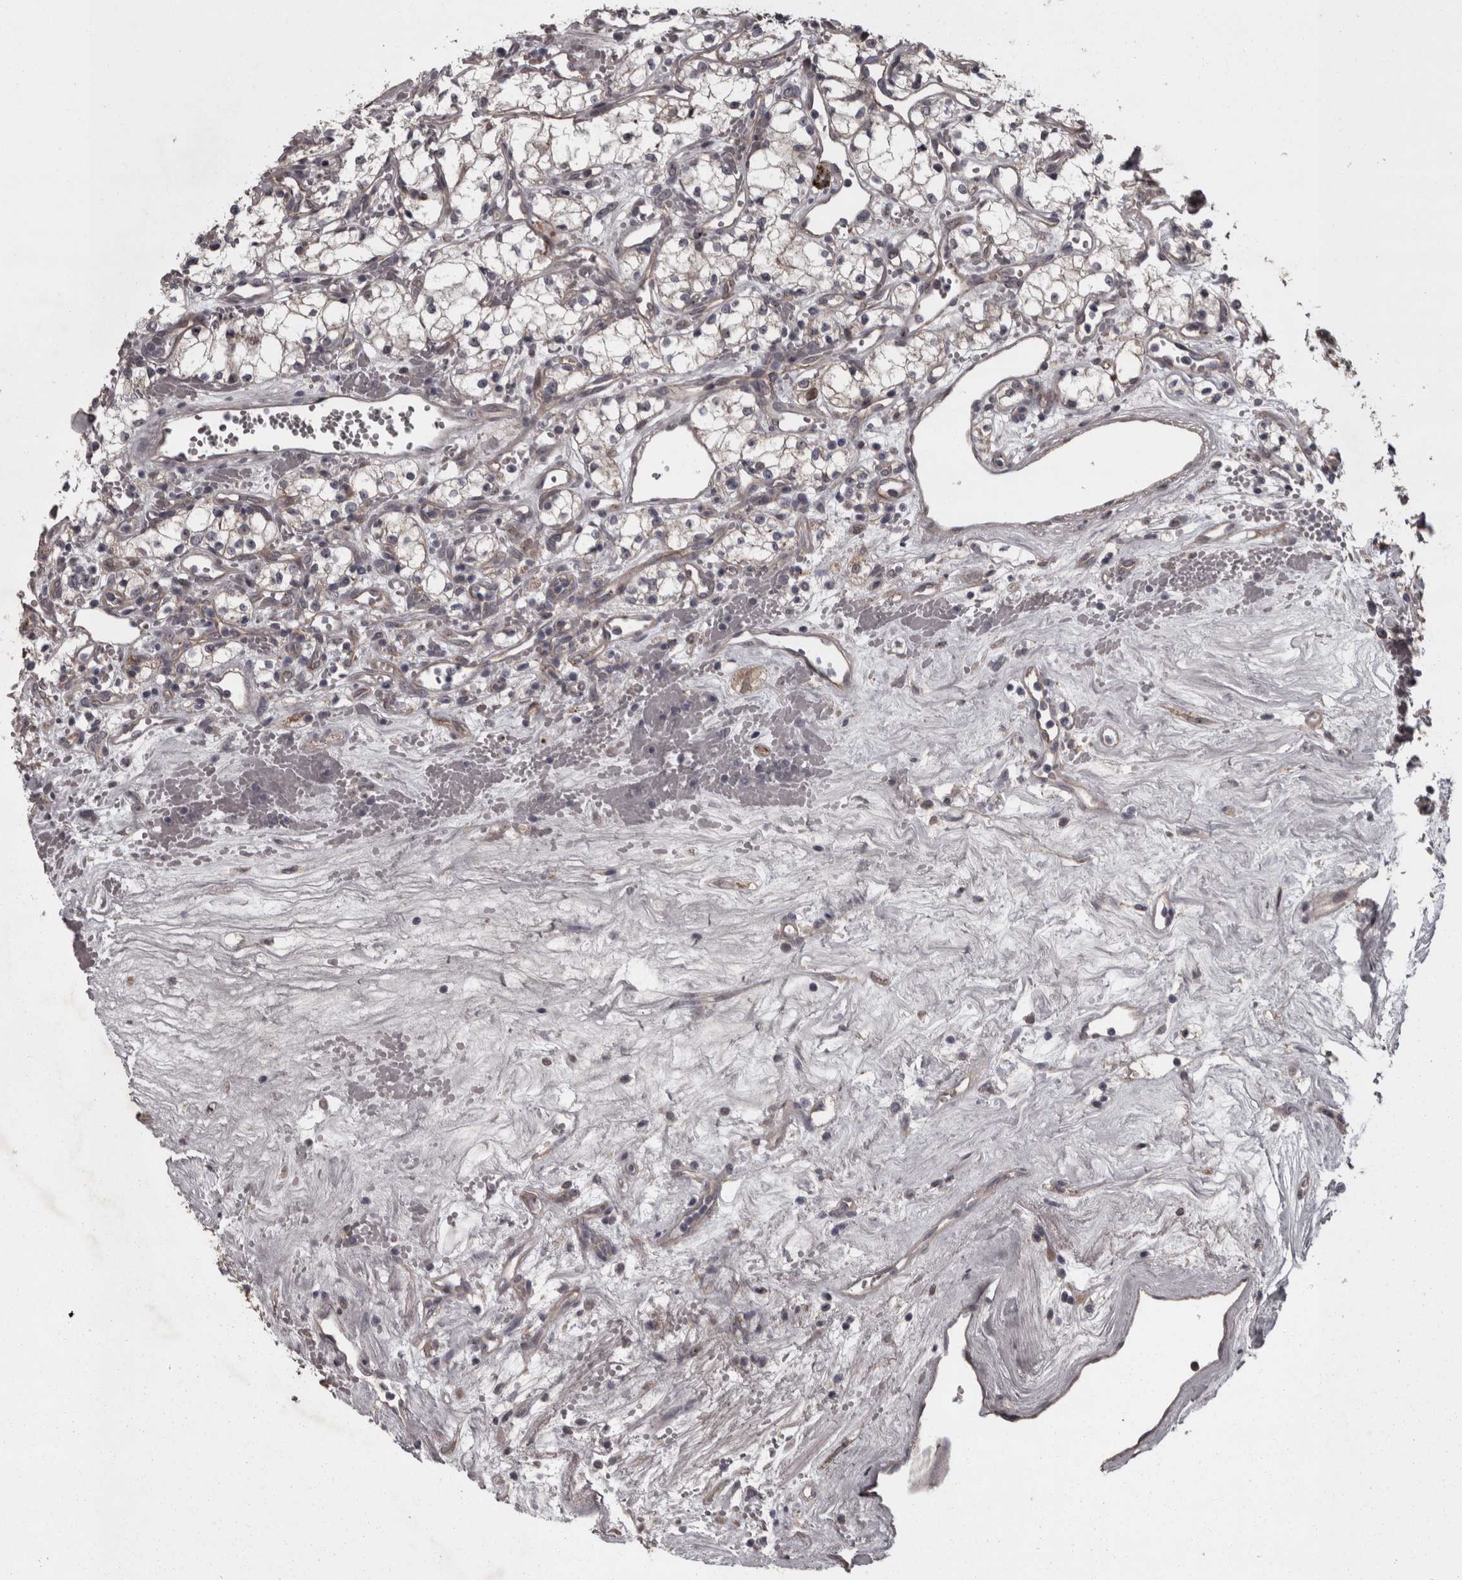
{"staining": {"intensity": "negative", "quantity": "none", "location": "none"}, "tissue": "renal cancer", "cell_type": "Tumor cells", "image_type": "cancer", "snomed": [{"axis": "morphology", "description": "Adenocarcinoma, NOS"}, {"axis": "topography", "description": "Kidney"}], "caption": "The histopathology image exhibits no staining of tumor cells in renal cancer.", "gene": "PCDH17", "patient": {"sex": "male", "age": 59}}